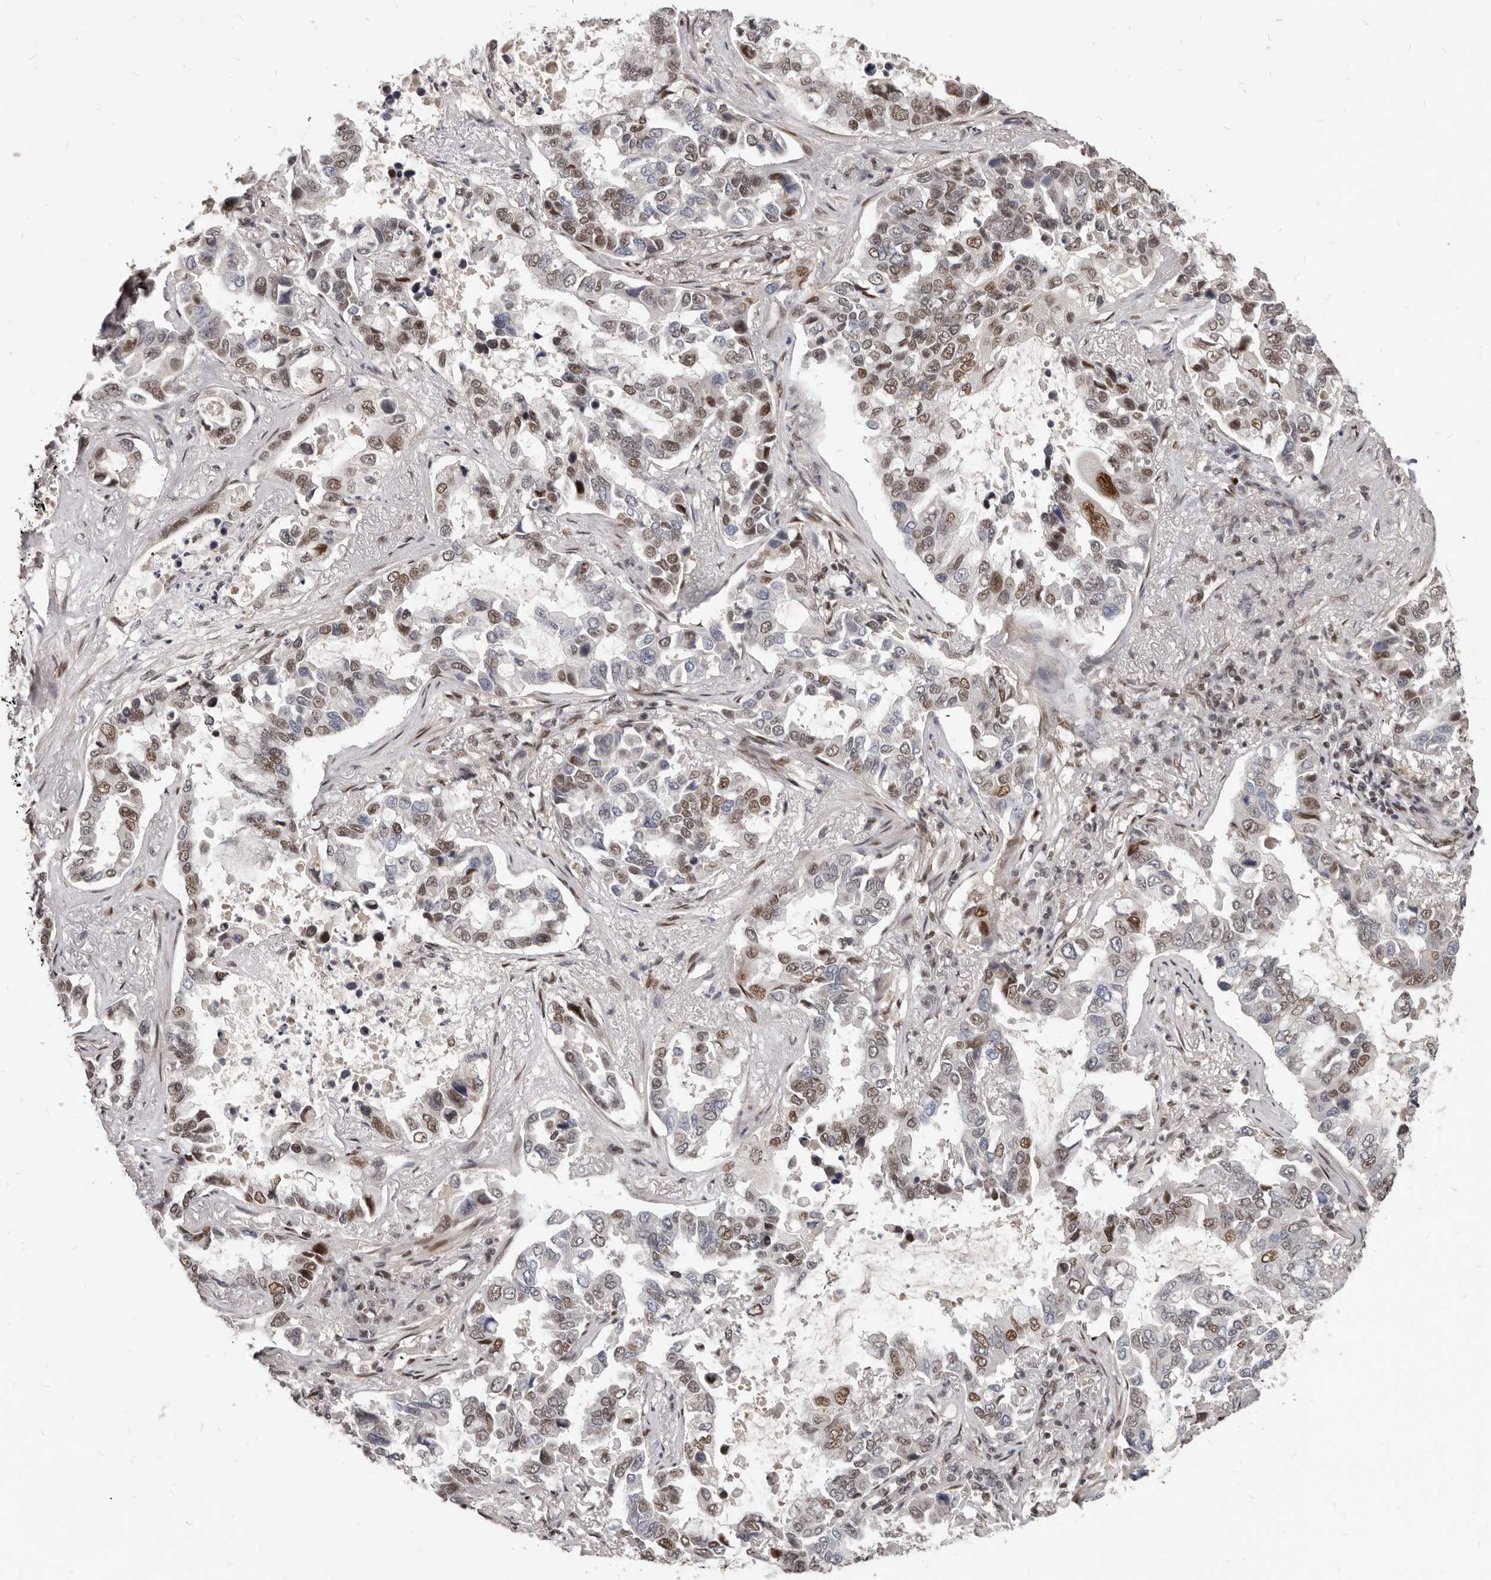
{"staining": {"intensity": "moderate", "quantity": "25%-75%", "location": "nuclear"}, "tissue": "lung cancer", "cell_type": "Tumor cells", "image_type": "cancer", "snomed": [{"axis": "morphology", "description": "Squamous cell carcinoma, NOS"}, {"axis": "topography", "description": "Lung"}], "caption": "Protein staining by immunohistochemistry exhibits moderate nuclear staining in approximately 25%-75% of tumor cells in lung cancer (squamous cell carcinoma).", "gene": "ATF5", "patient": {"sex": "male", "age": 66}}